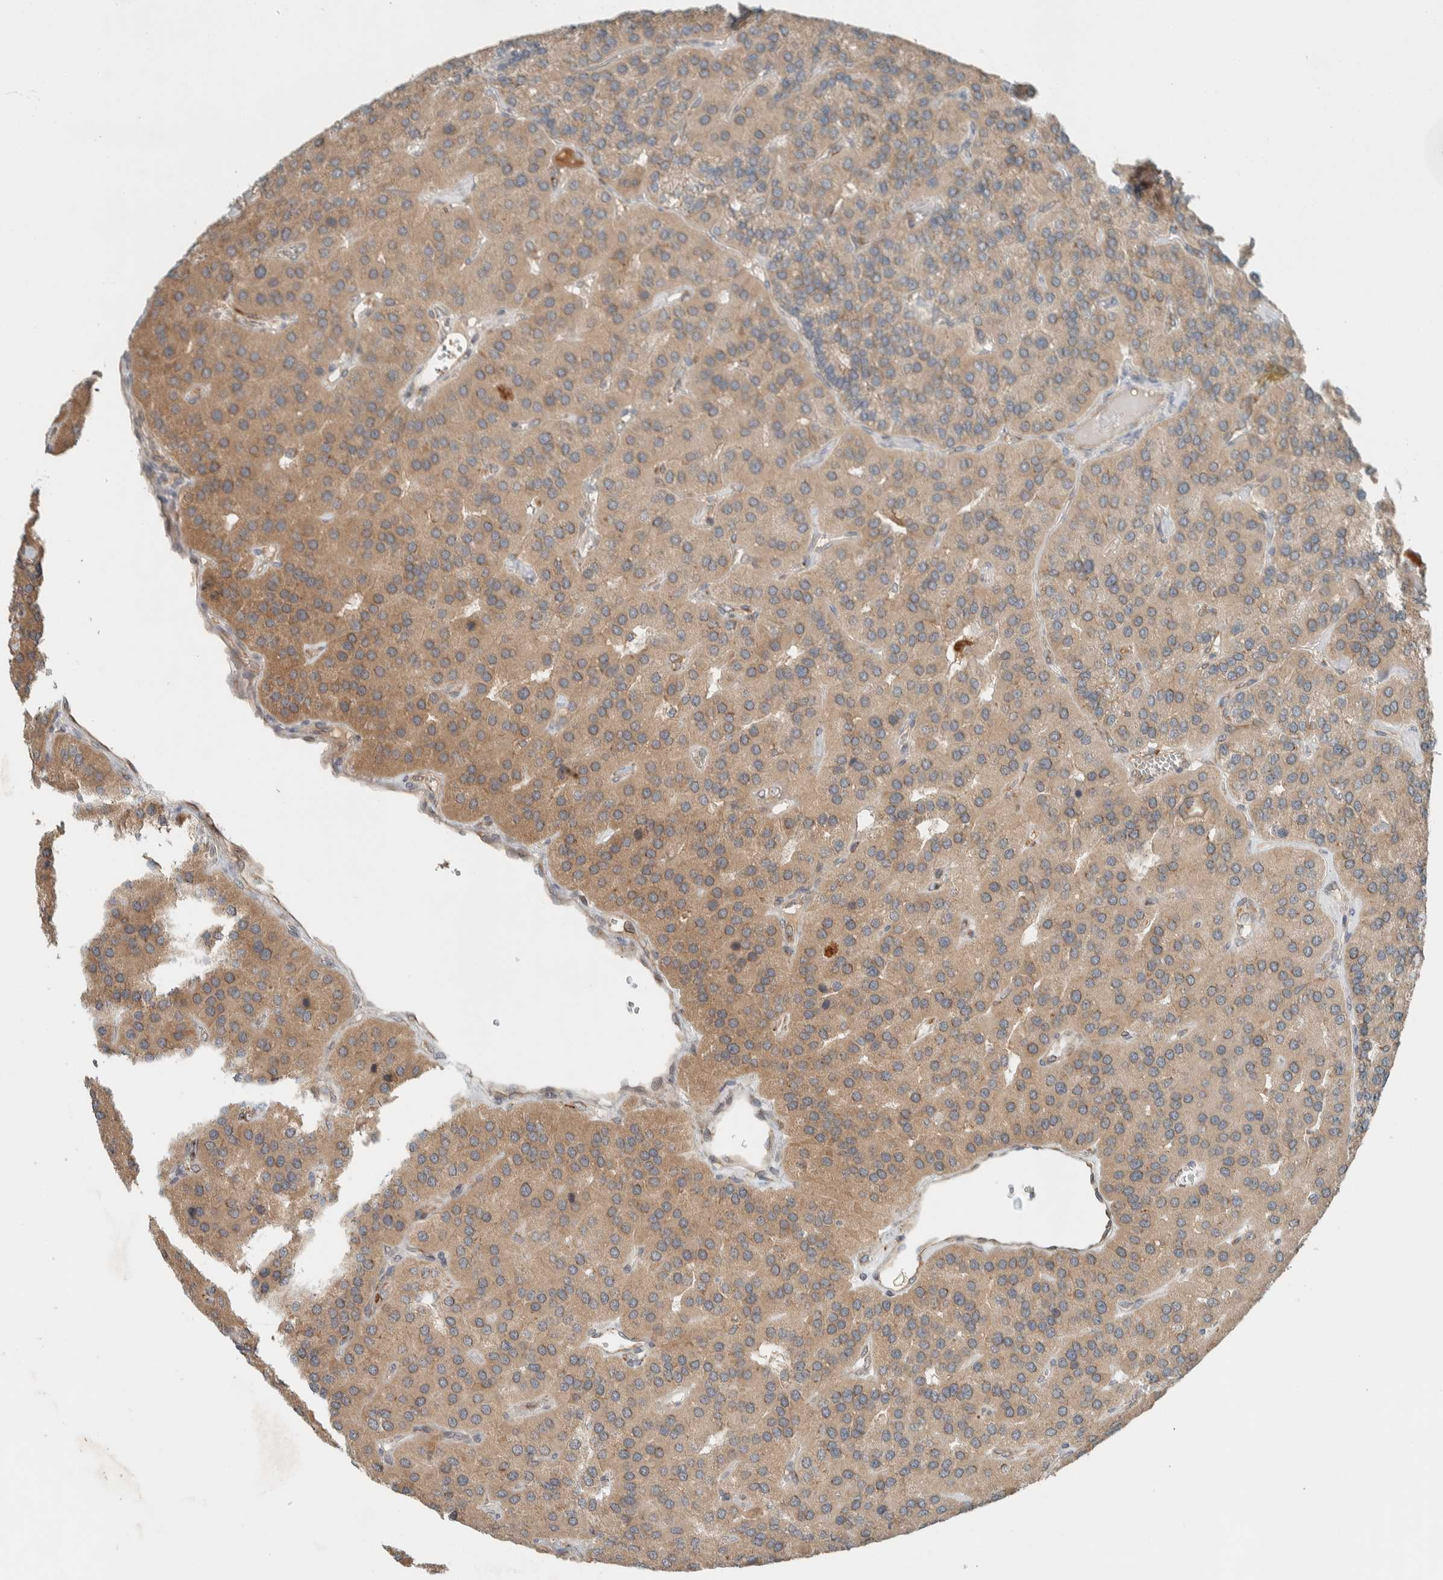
{"staining": {"intensity": "weak", "quantity": ">75%", "location": "cytoplasmic/membranous"}, "tissue": "parathyroid gland", "cell_type": "Glandular cells", "image_type": "normal", "snomed": [{"axis": "morphology", "description": "Normal tissue, NOS"}, {"axis": "morphology", "description": "Adenoma, NOS"}, {"axis": "topography", "description": "Parathyroid gland"}], "caption": "An image of parathyroid gland stained for a protein shows weak cytoplasmic/membranous brown staining in glandular cells.", "gene": "CTBP2", "patient": {"sex": "female", "age": 86}}